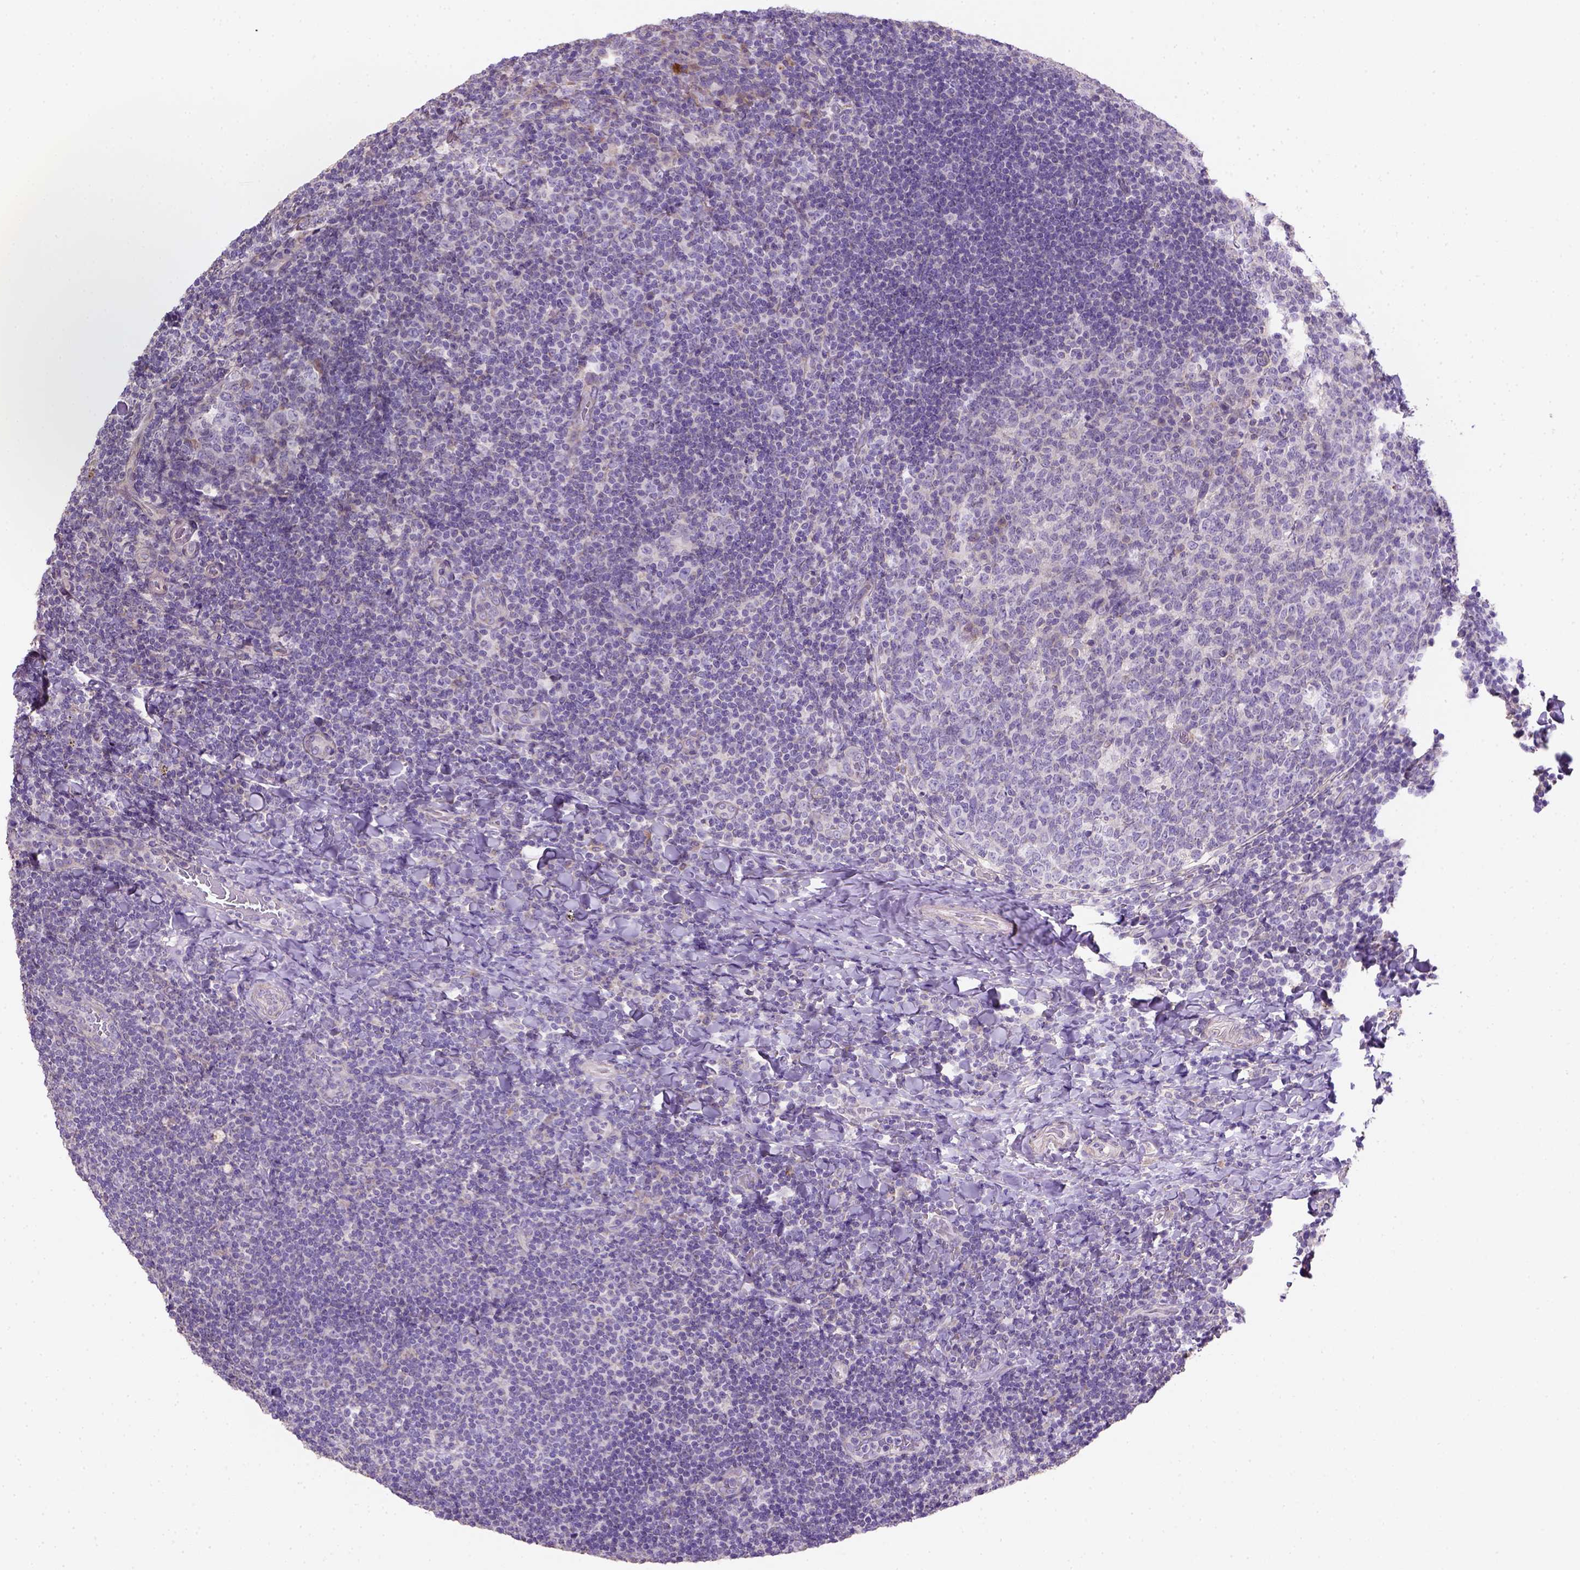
{"staining": {"intensity": "negative", "quantity": "none", "location": "none"}, "tissue": "tonsil", "cell_type": "Germinal center cells", "image_type": "normal", "snomed": [{"axis": "morphology", "description": "Normal tissue, NOS"}, {"axis": "topography", "description": "Tonsil"}], "caption": "Immunohistochemical staining of normal tonsil reveals no significant staining in germinal center cells.", "gene": "HTRA1", "patient": {"sex": "male", "age": 17}}